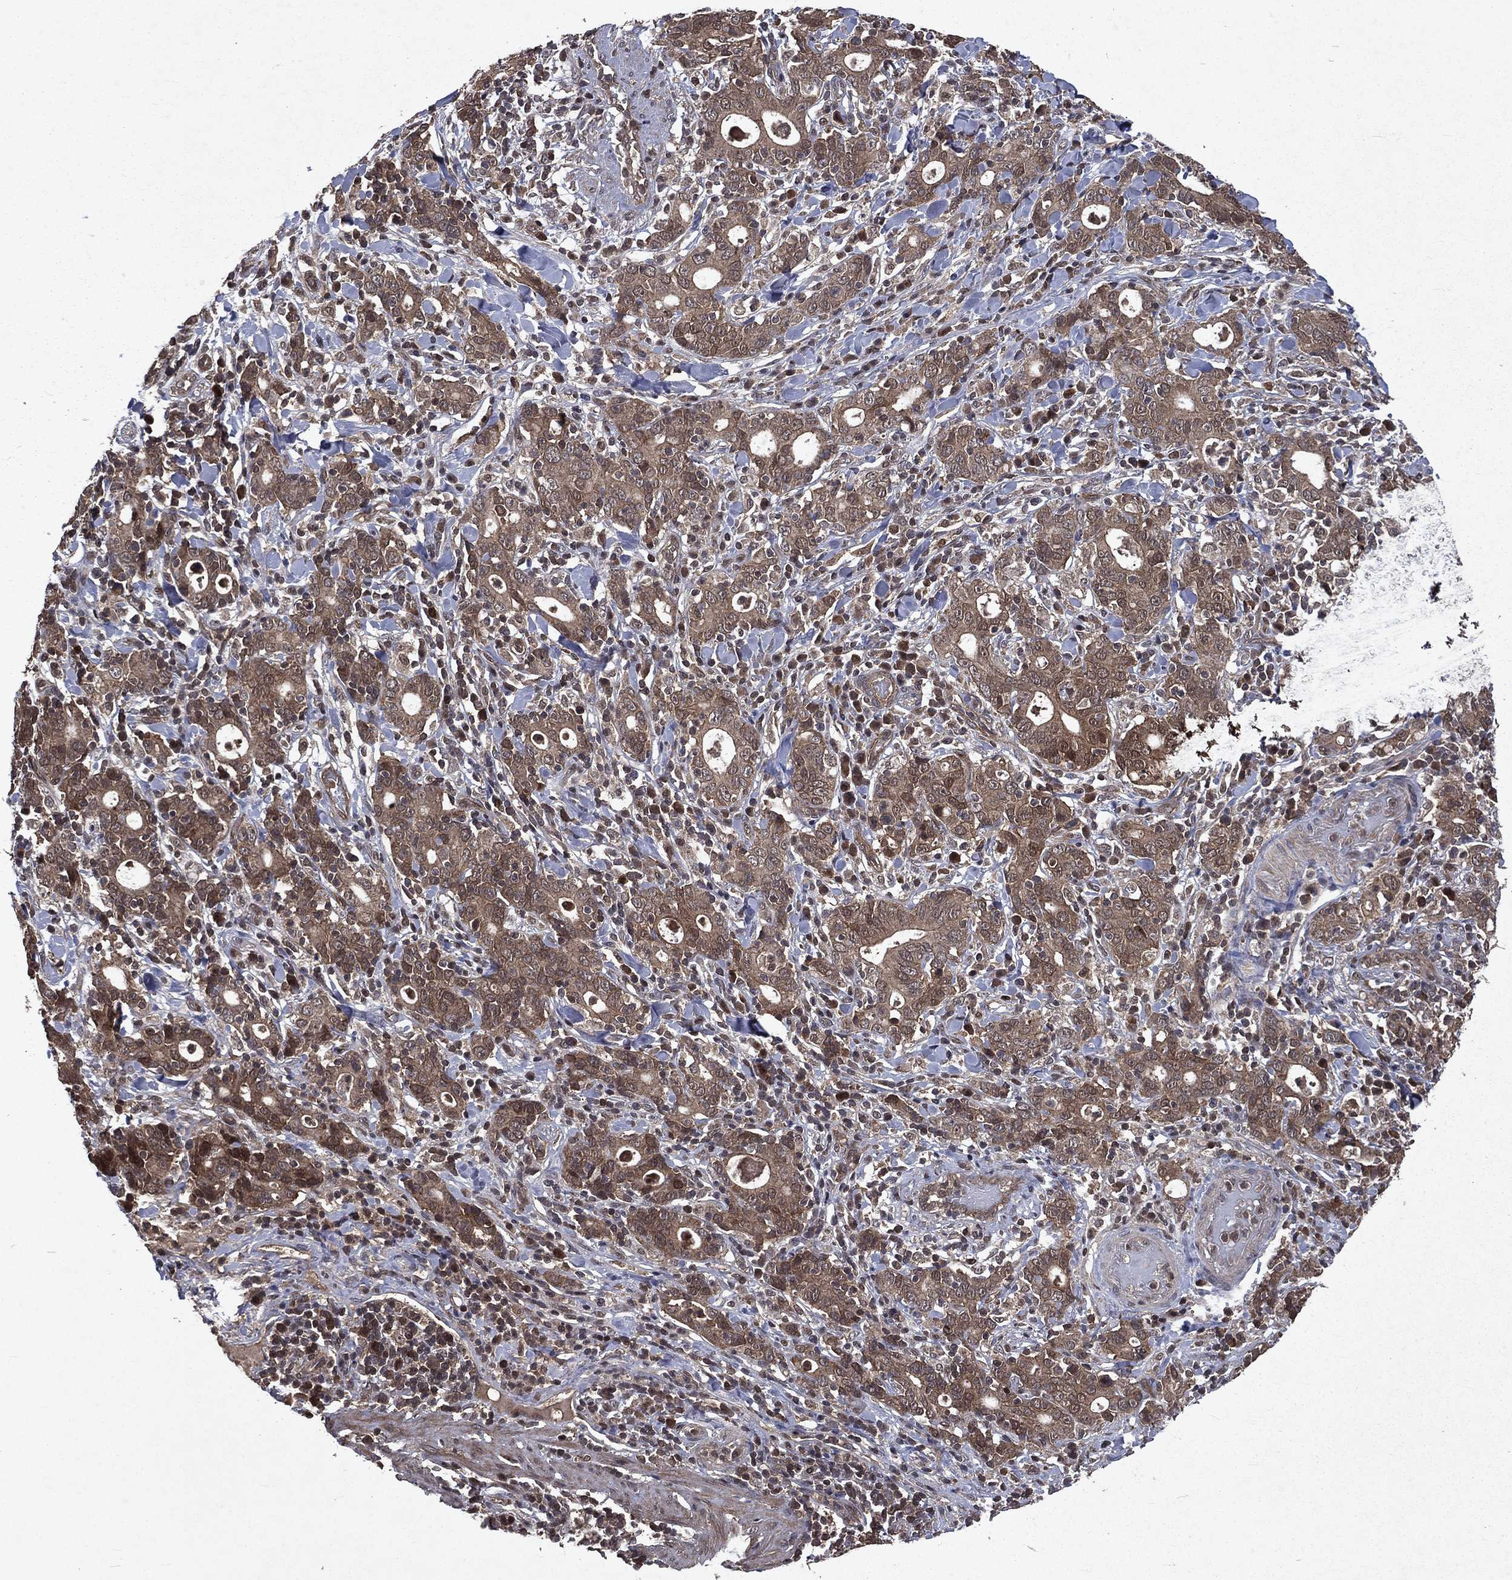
{"staining": {"intensity": "moderate", "quantity": ">75%", "location": "cytoplasmic/membranous"}, "tissue": "stomach cancer", "cell_type": "Tumor cells", "image_type": "cancer", "snomed": [{"axis": "morphology", "description": "Adenocarcinoma, NOS"}, {"axis": "topography", "description": "Stomach"}], "caption": "High-magnification brightfield microscopy of stomach adenocarcinoma stained with DAB (3,3'-diaminobenzidine) (brown) and counterstained with hematoxylin (blue). tumor cells exhibit moderate cytoplasmic/membranous staining is seen in approximately>75% of cells.", "gene": "FGD1", "patient": {"sex": "male", "age": 79}}